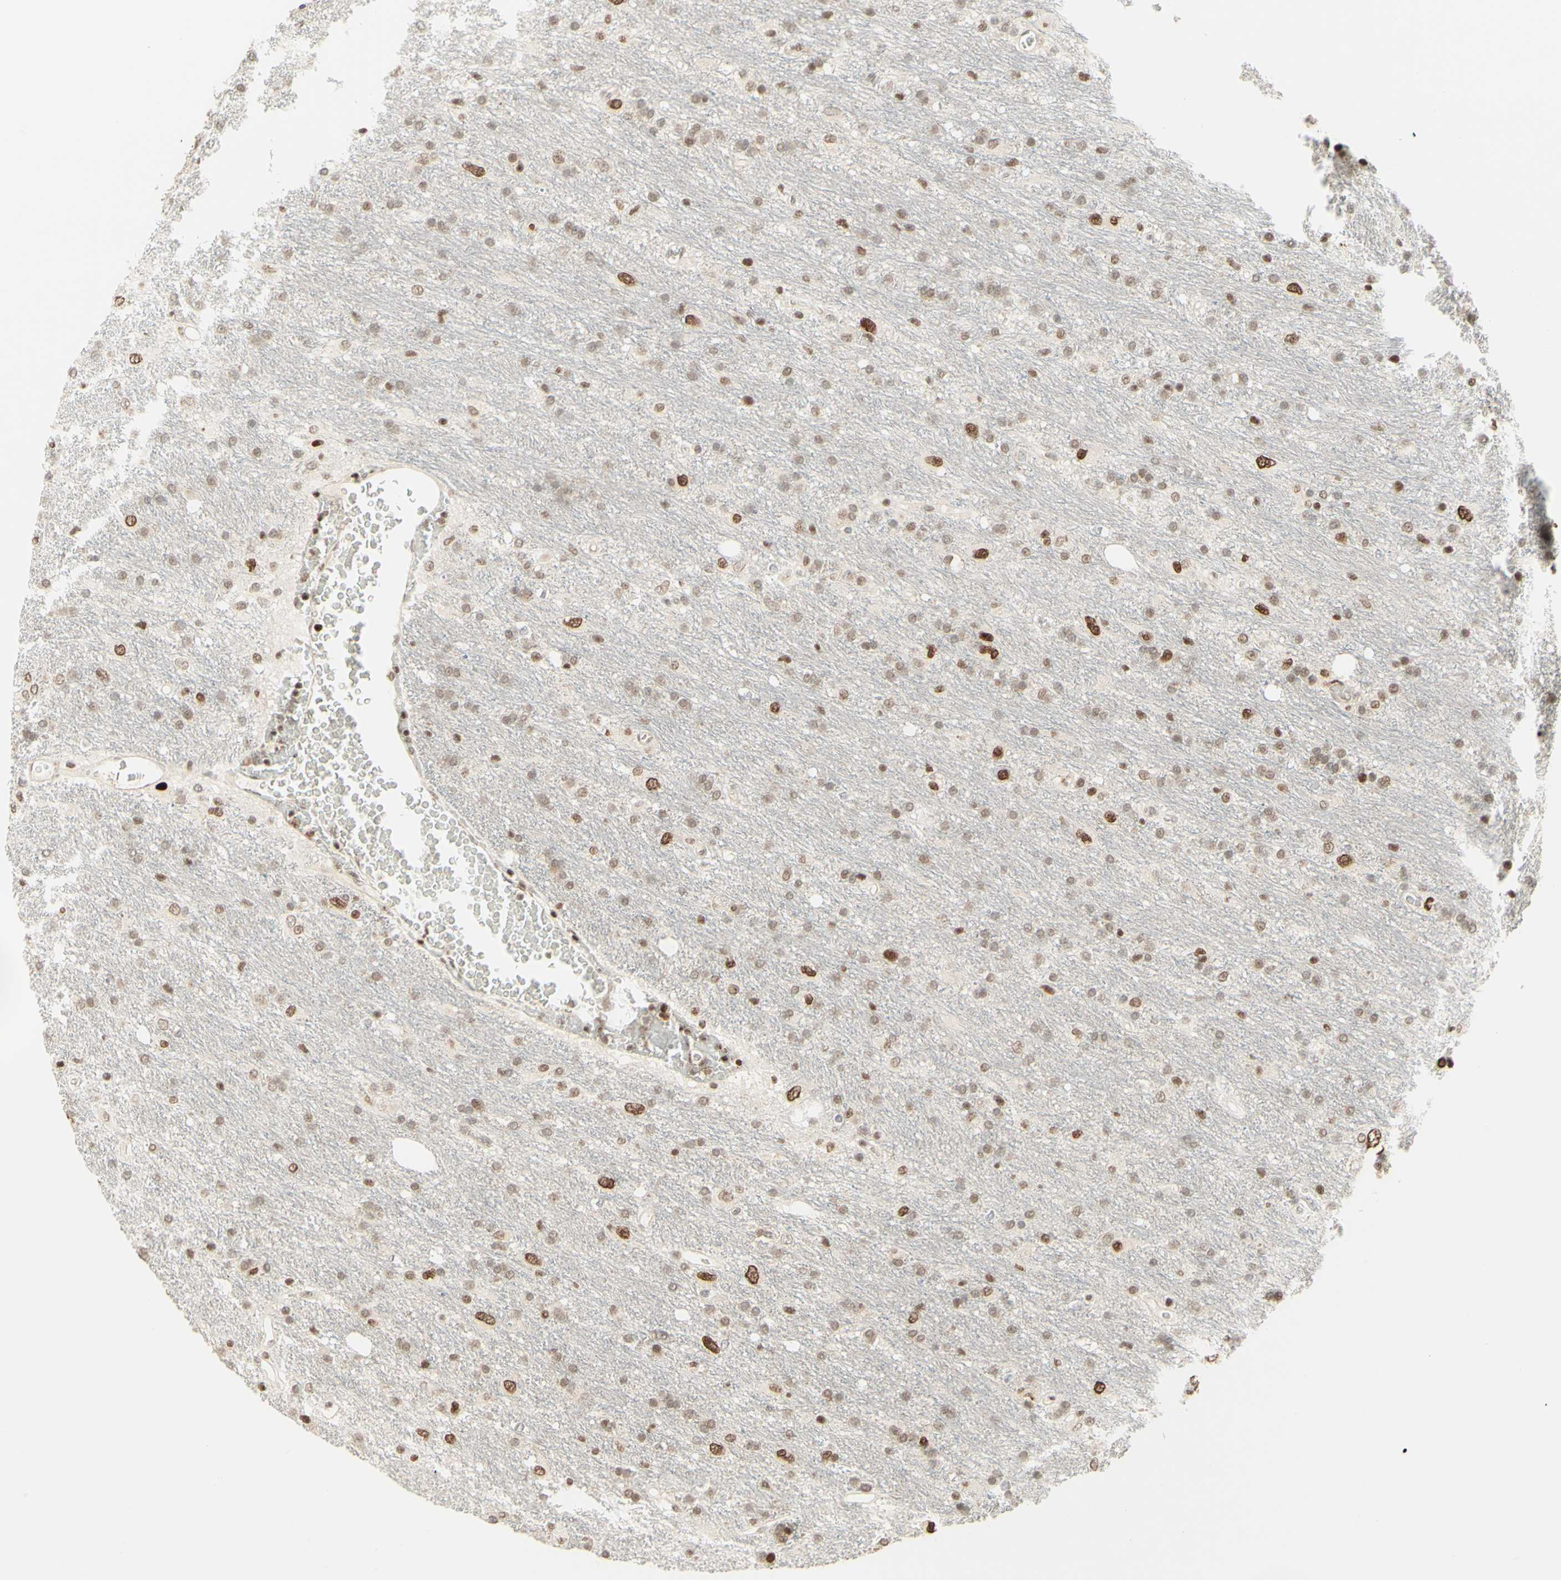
{"staining": {"intensity": "moderate", "quantity": "25%-75%", "location": "nuclear"}, "tissue": "glioma", "cell_type": "Tumor cells", "image_type": "cancer", "snomed": [{"axis": "morphology", "description": "Glioma, malignant, Low grade"}, {"axis": "topography", "description": "Brain"}], "caption": "IHC micrograph of low-grade glioma (malignant) stained for a protein (brown), which reveals medium levels of moderate nuclear staining in about 25%-75% of tumor cells.", "gene": "CDKL5", "patient": {"sex": "male", "age": 77}}